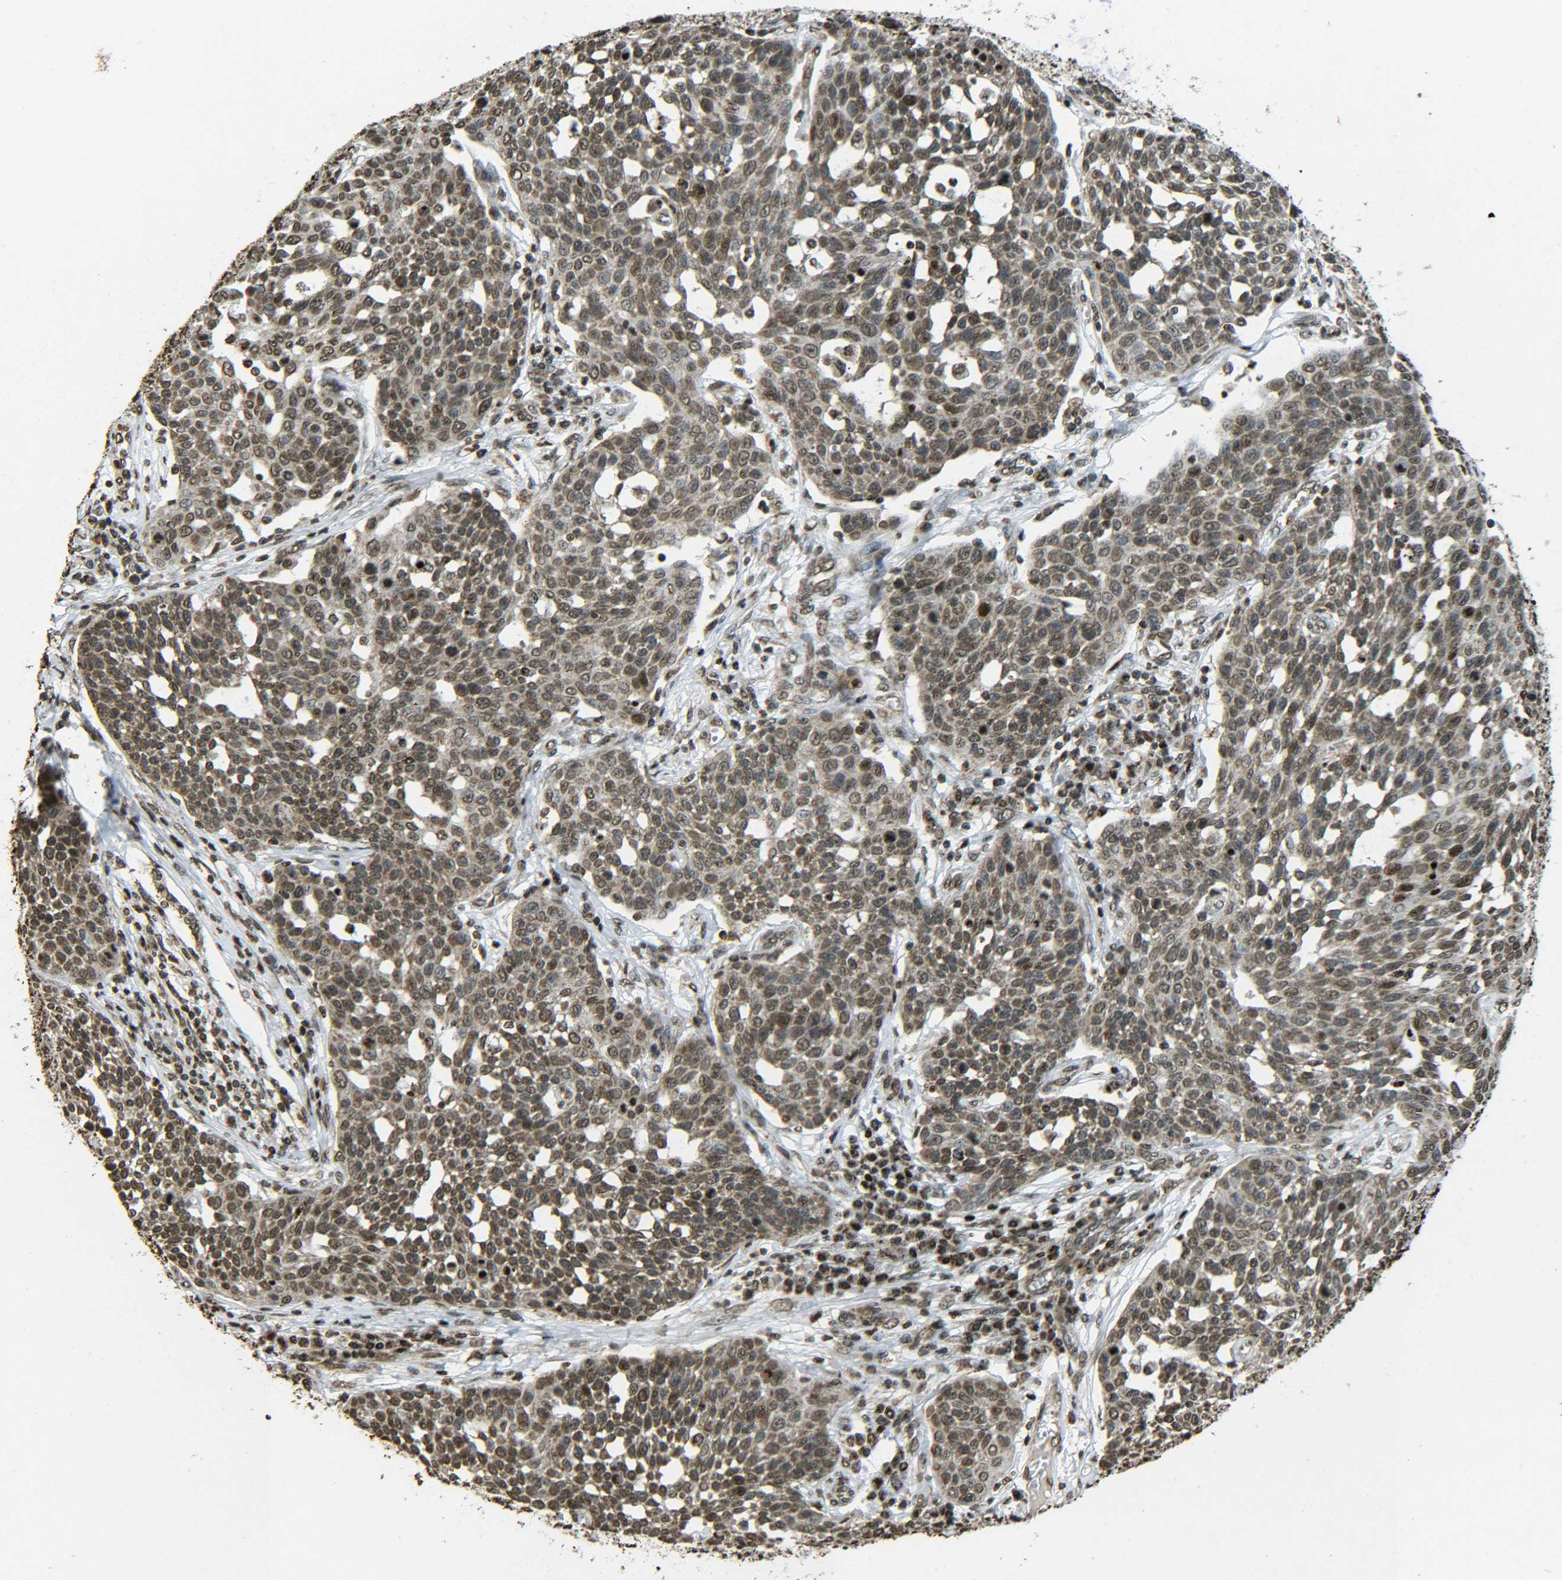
{"staining": {"intensity": "moderate", "quantity": ">75%", "location": "cytoplasmic/membranous,nuclear"}, "tissue": "cervical cancer", "cell_type": "Tumor cells", "image_type": "cancer", "snomed": [{"axis": "morphology", "description": "Squamous cell carcinoma, NOS"}, {"axis": "topography", "description": "Cervix"}], "caption": "This is an image of IHC staining of squamous cell carcinoma (cervical), which shows moderate staining in the cytoplasmic/membranous and nuclear of tumor cells.", "gene": "NEUROG2", "patient": {"sex": "female", "age": 34}}